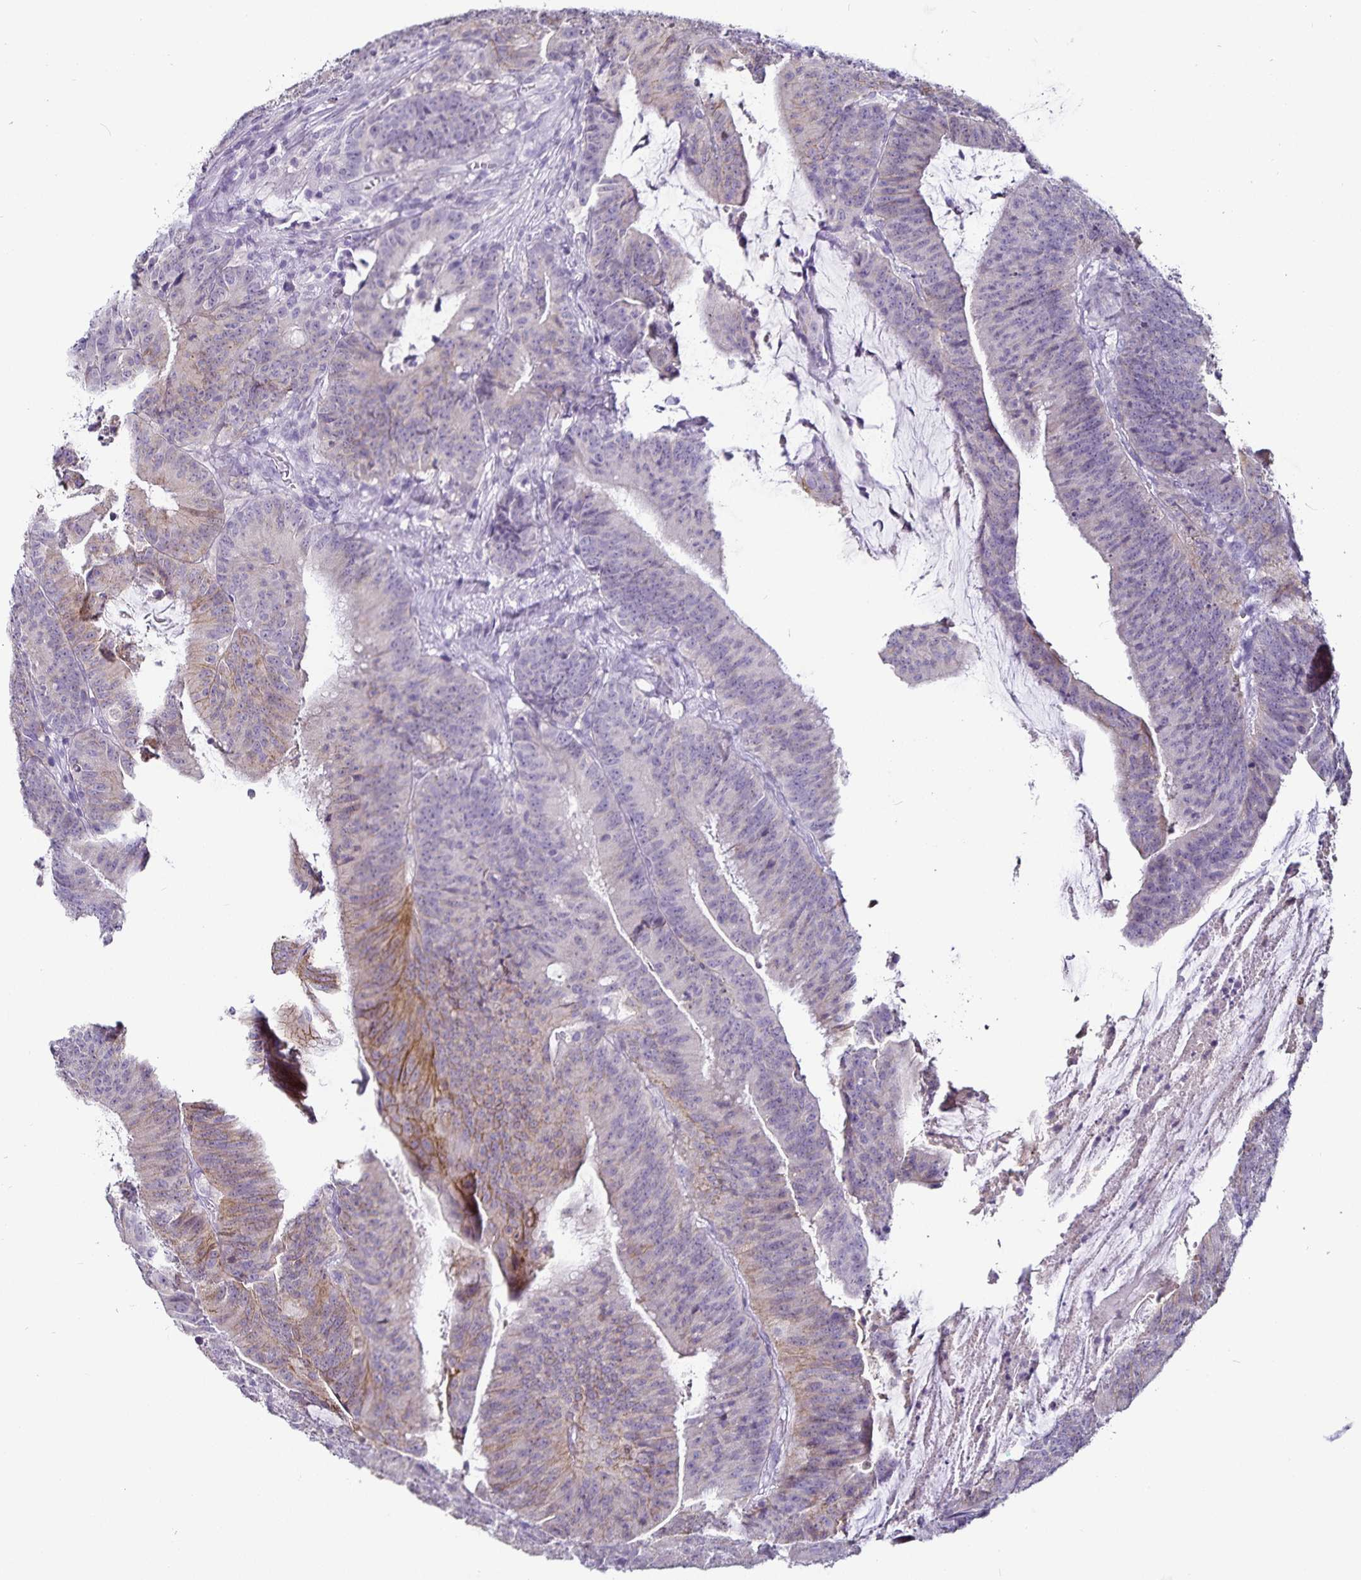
{"staining": {"intensity": "moderate", "quantity": "<25%", "location": "cytoplasmic/membranous"}, "tissue": "colorectal cancer", "cell_type": "Tumor cells", "image_type": "cancer", "snomed": [{"axis": "morphology", "description": "Adenocarcinoma, NOS"}, {"axis": "topography", "description": "Colon"}], "caption": "This is an image of immunohistochemistry staining of adenocarcinoma (colorectal), which shows moderate expression in the cytoplasmic/membranous of tumor cells.", "gene": "CA12", "patient": {"sex": "female", "age": 78}}